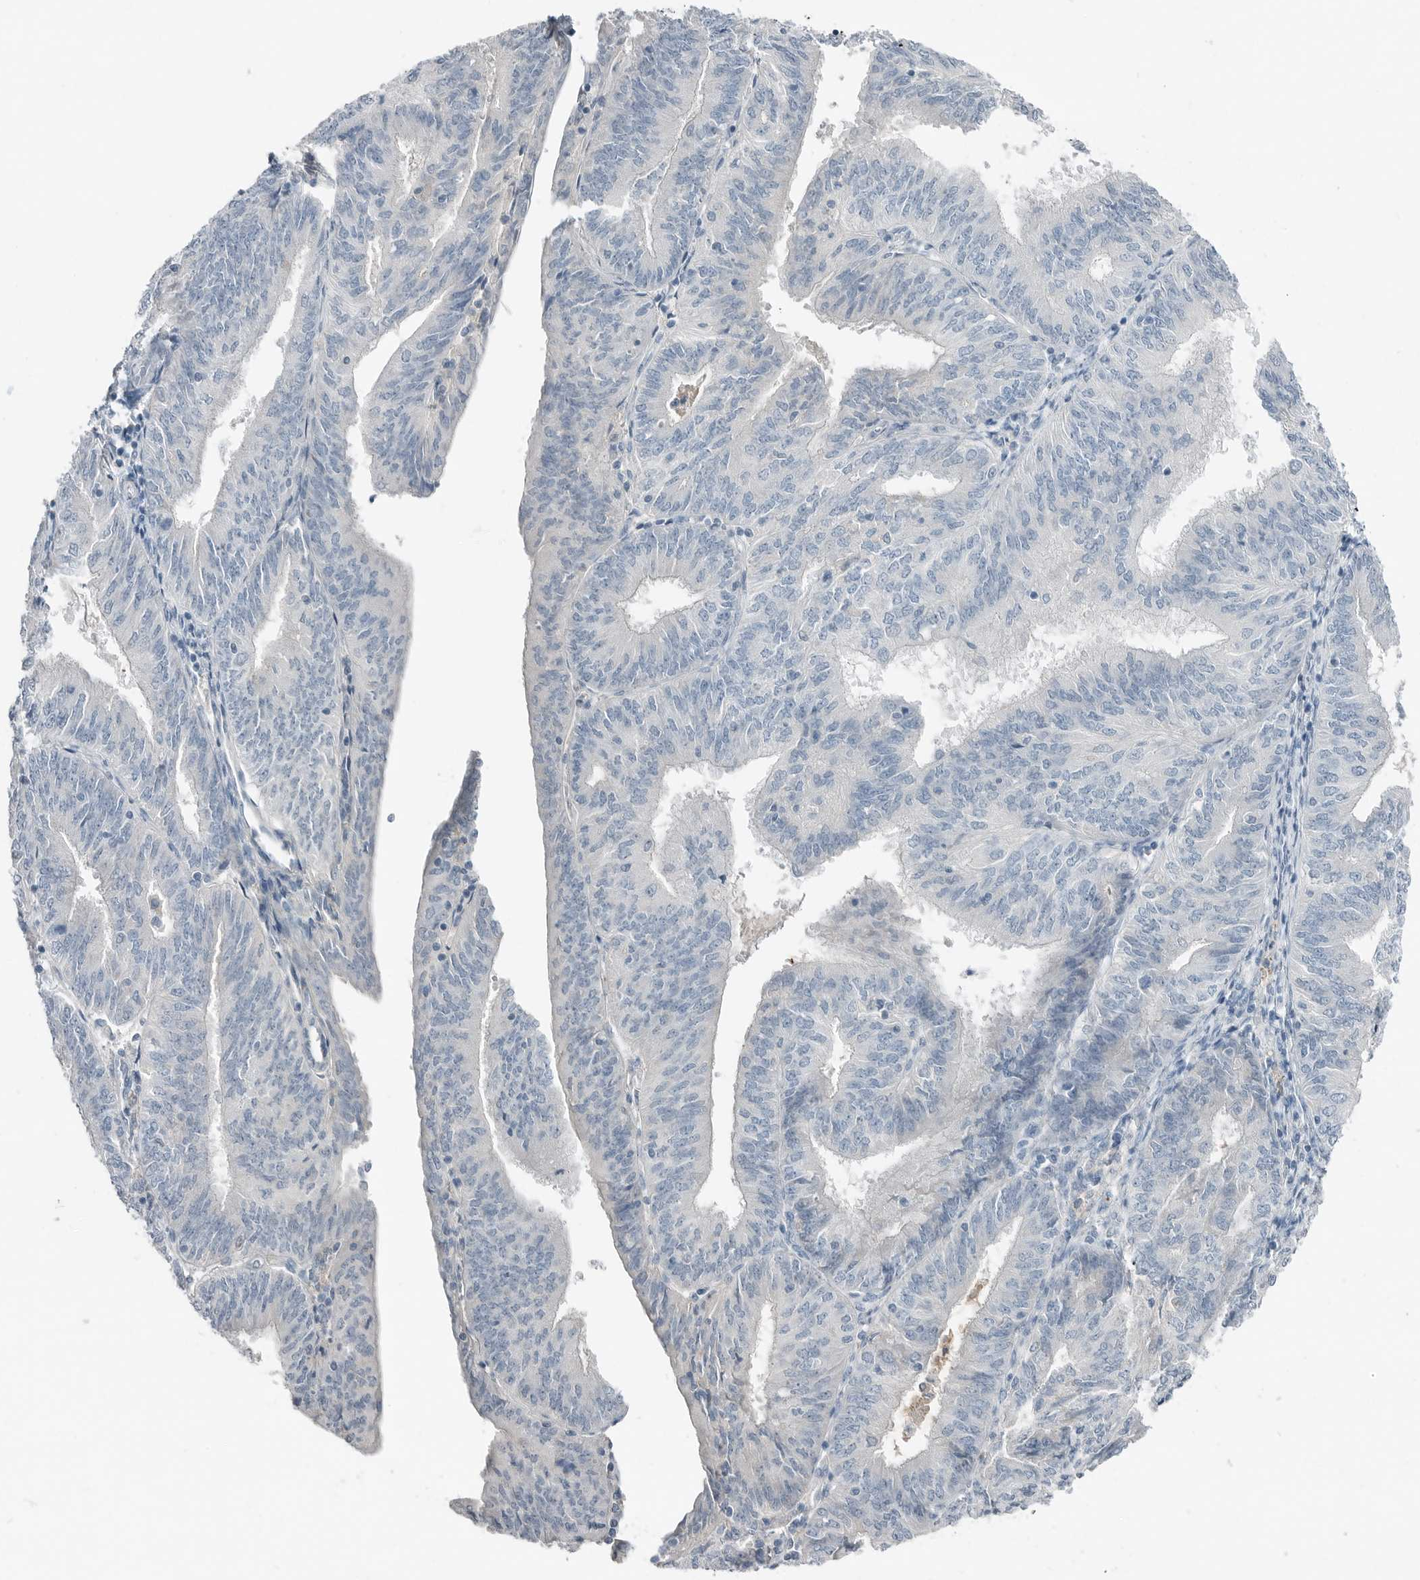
{"staining": {"intensity": "negative", "quantity": "none", "location": "none"}, "tissue": "endometrial cancer", "cell_type": "Tumor cells", "image_type": "cancer", "snomed": [{"axis": "morphology", "description": "Adenocarcinoma, NOS"}, {"axis": "topography", "description": "Endometrium"}], "caption": "Human endometrial cancer stained for a protein using immunohistochemistry displays no staining in tumor cells.", "gene": "SERPINB7", "patient": {"sex": "female", "age": 58}}